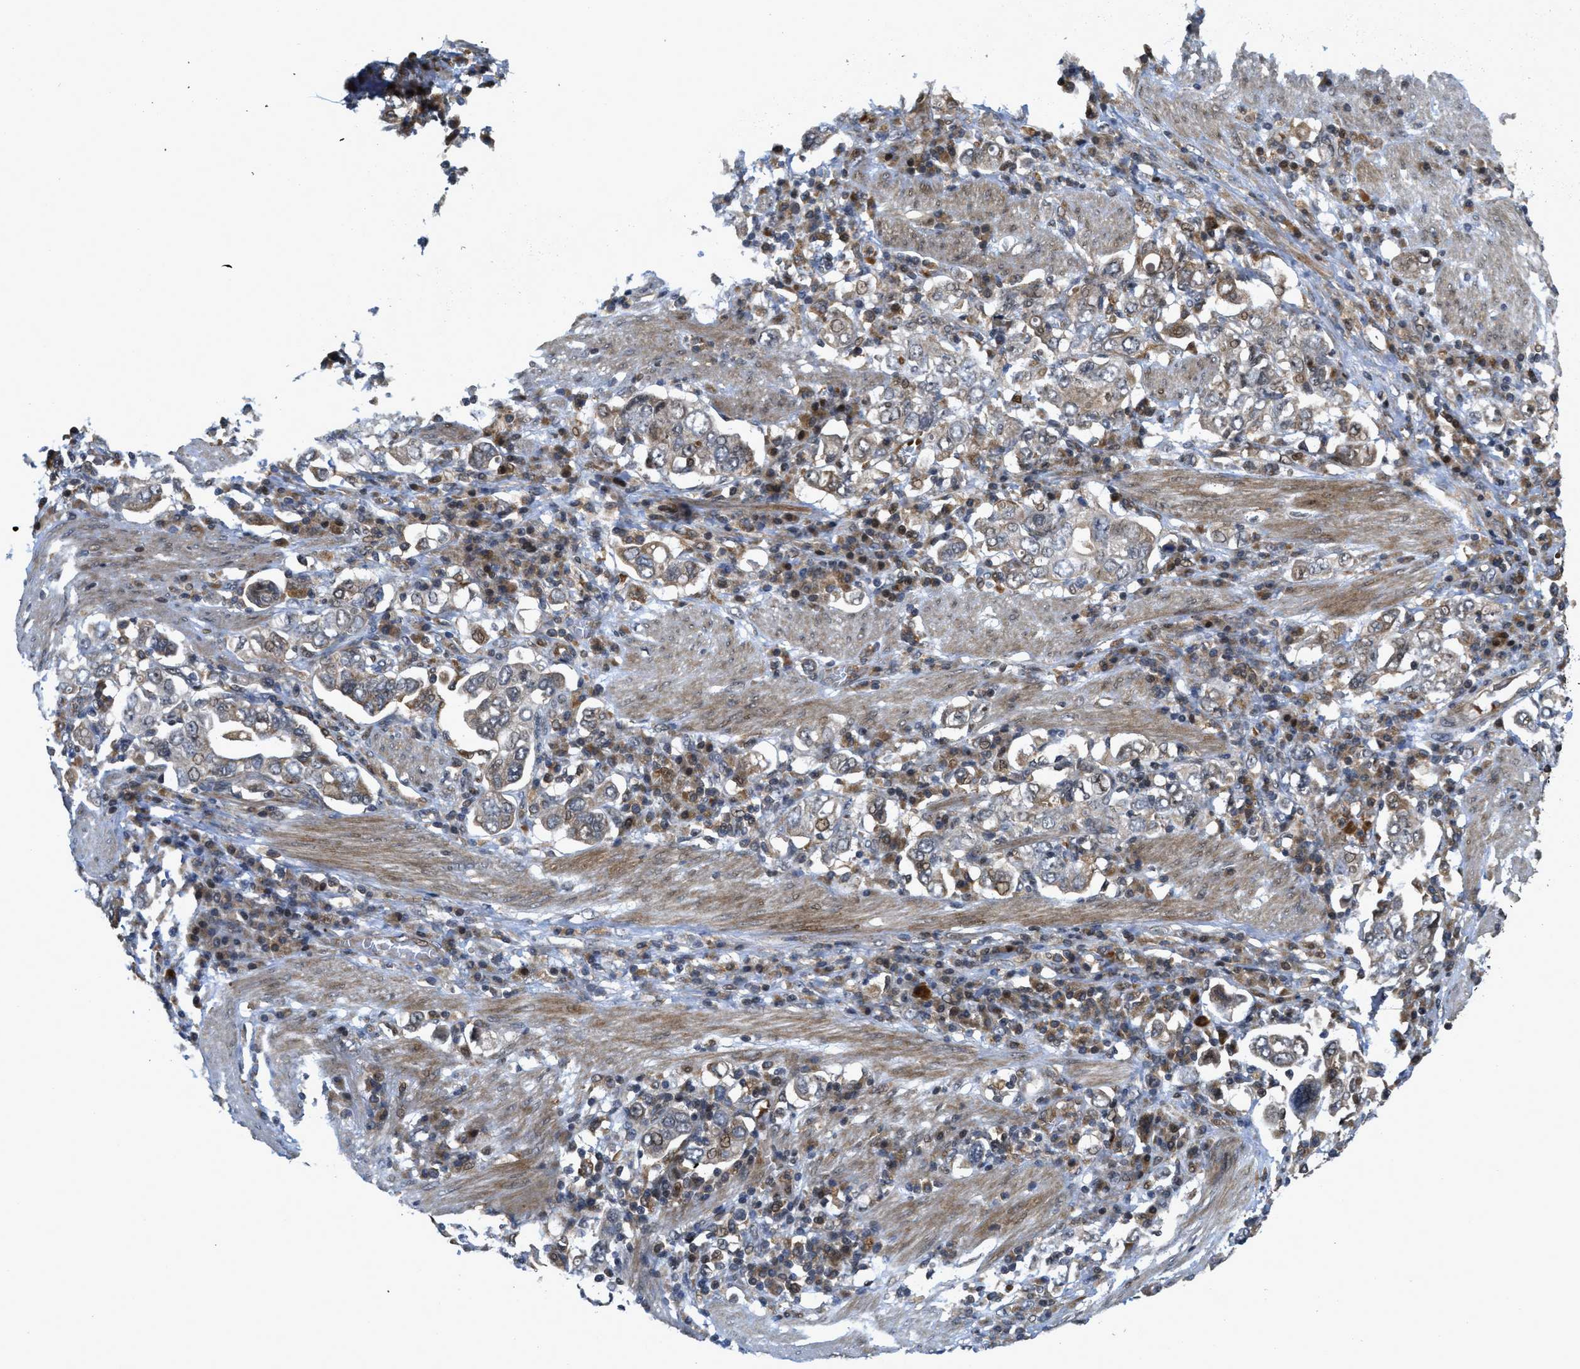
{"staining": {"intensity": "moderate", "quantity": "<25%", "location": "cytoplasmic/membranous,nuclear"}, "tissue": "stomach cancer", "cell_type": "Tumor cells", "image_type": "cancer", "snomed": [{"axis": "morphology", "description": "Adenocarcinoma, NOS"}, {"axis": "topography", "description": "Stomach, upper"}], "caption": "The photomicrograph displays a brown stain indicating the presence of a protein in the cytoplasmic/membranous and nuclear of tumor cells in stomach adenocarcinoma.", "gene": "DNAJC28", "patient": {"sex": "male", "age": 62}}